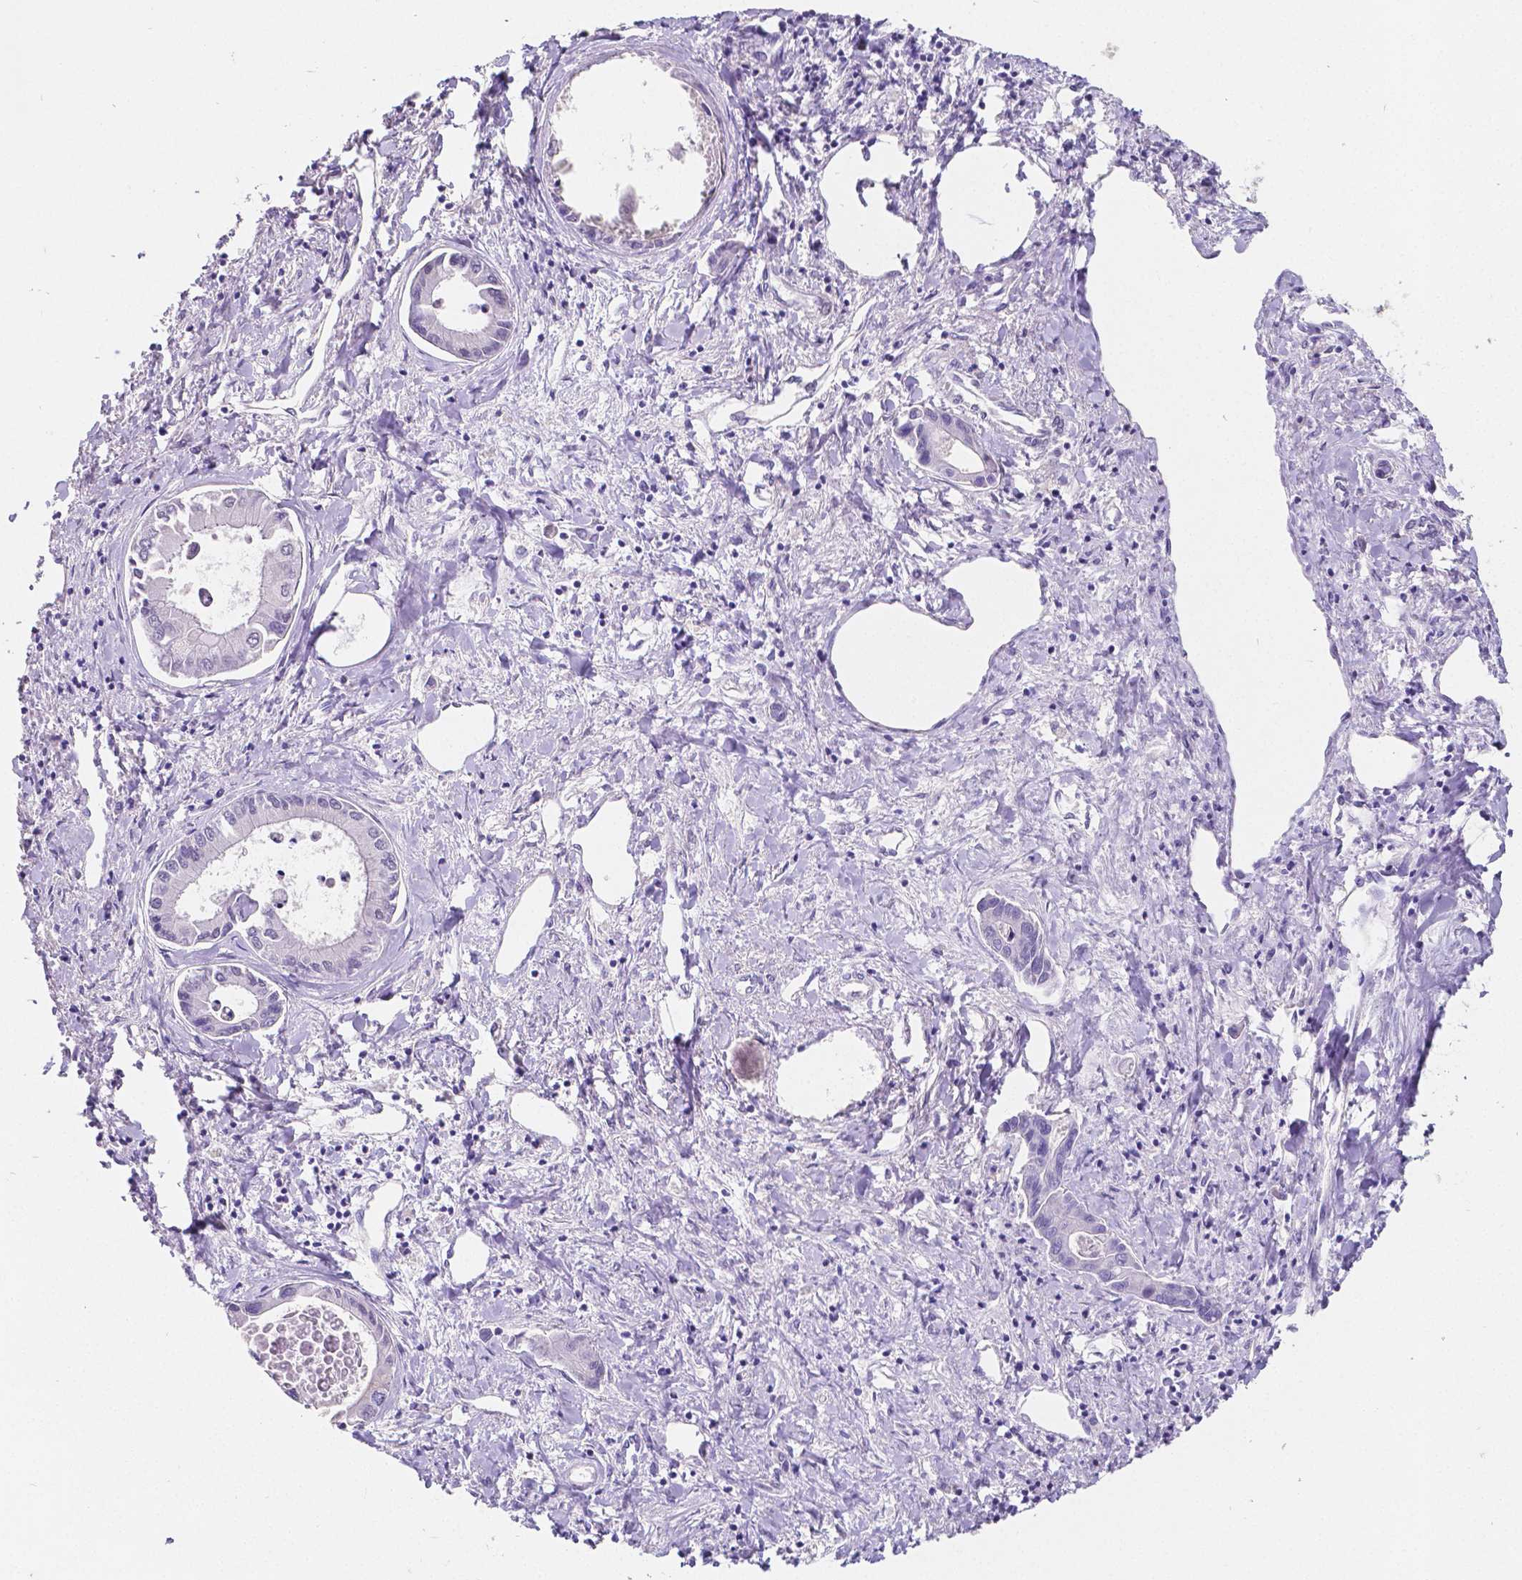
{"staining": {"intensity": "negative", "quantity": "none", "location": "none"}, "tissue": "liver cancer", "cell_type": "Tumor cells", "image_type": "cancer", "snomed": [{"axis": "morphology", "description": "Cholangiocarcinoma"}, {"axis": "topography", "description": "Liver"}], "caption": "Liver cancer (cholangiocarcinoma) stained for a protein using IHC displays no staining tumor cells.", "gene": "SATB2", "patient": {"sex": "male", "age": 66}}